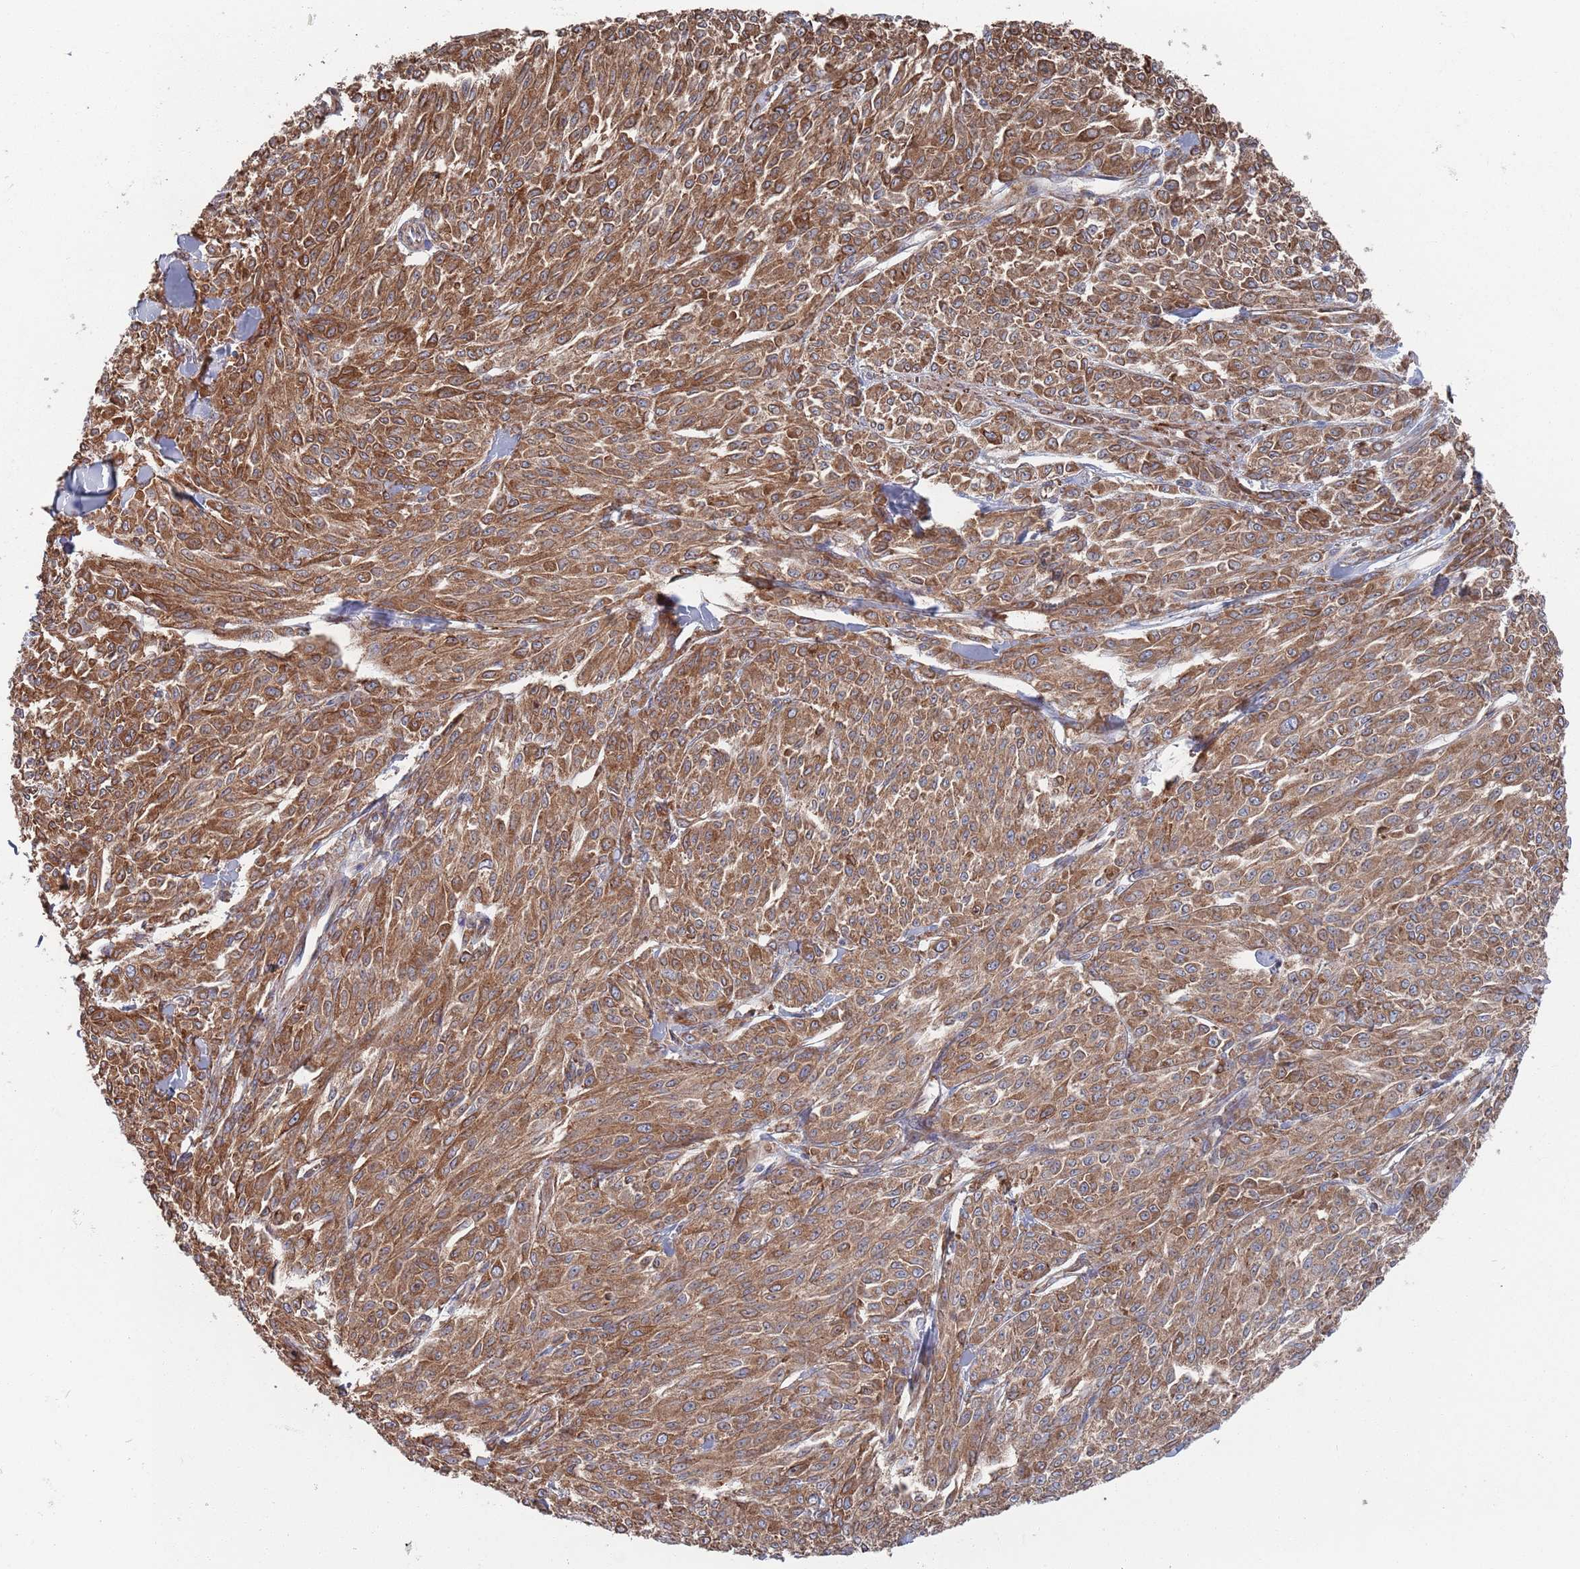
{"staining": {"intensity": "moderate", "quantity": ">75%", "location": "cytoplasmic/membranous"}, "tissue": "melanoma", "cell_type": "Tumor cells", "image_type": "cancer", "snomed": [{"axis": "morphology", "description": "Malignant melanoma, NOS"}, {"axis": "topography", "description": "Skin"}], "caption": "Immunohistochemistry of human melanoma displays medium levels of moderate cytoplasmic/membranous positivity in about >75% of tumor cells. (IHC, brightfield microscopy, high magnification).", "gene": "CCDC106", "patient": {"sex": "female", "age": 52}}